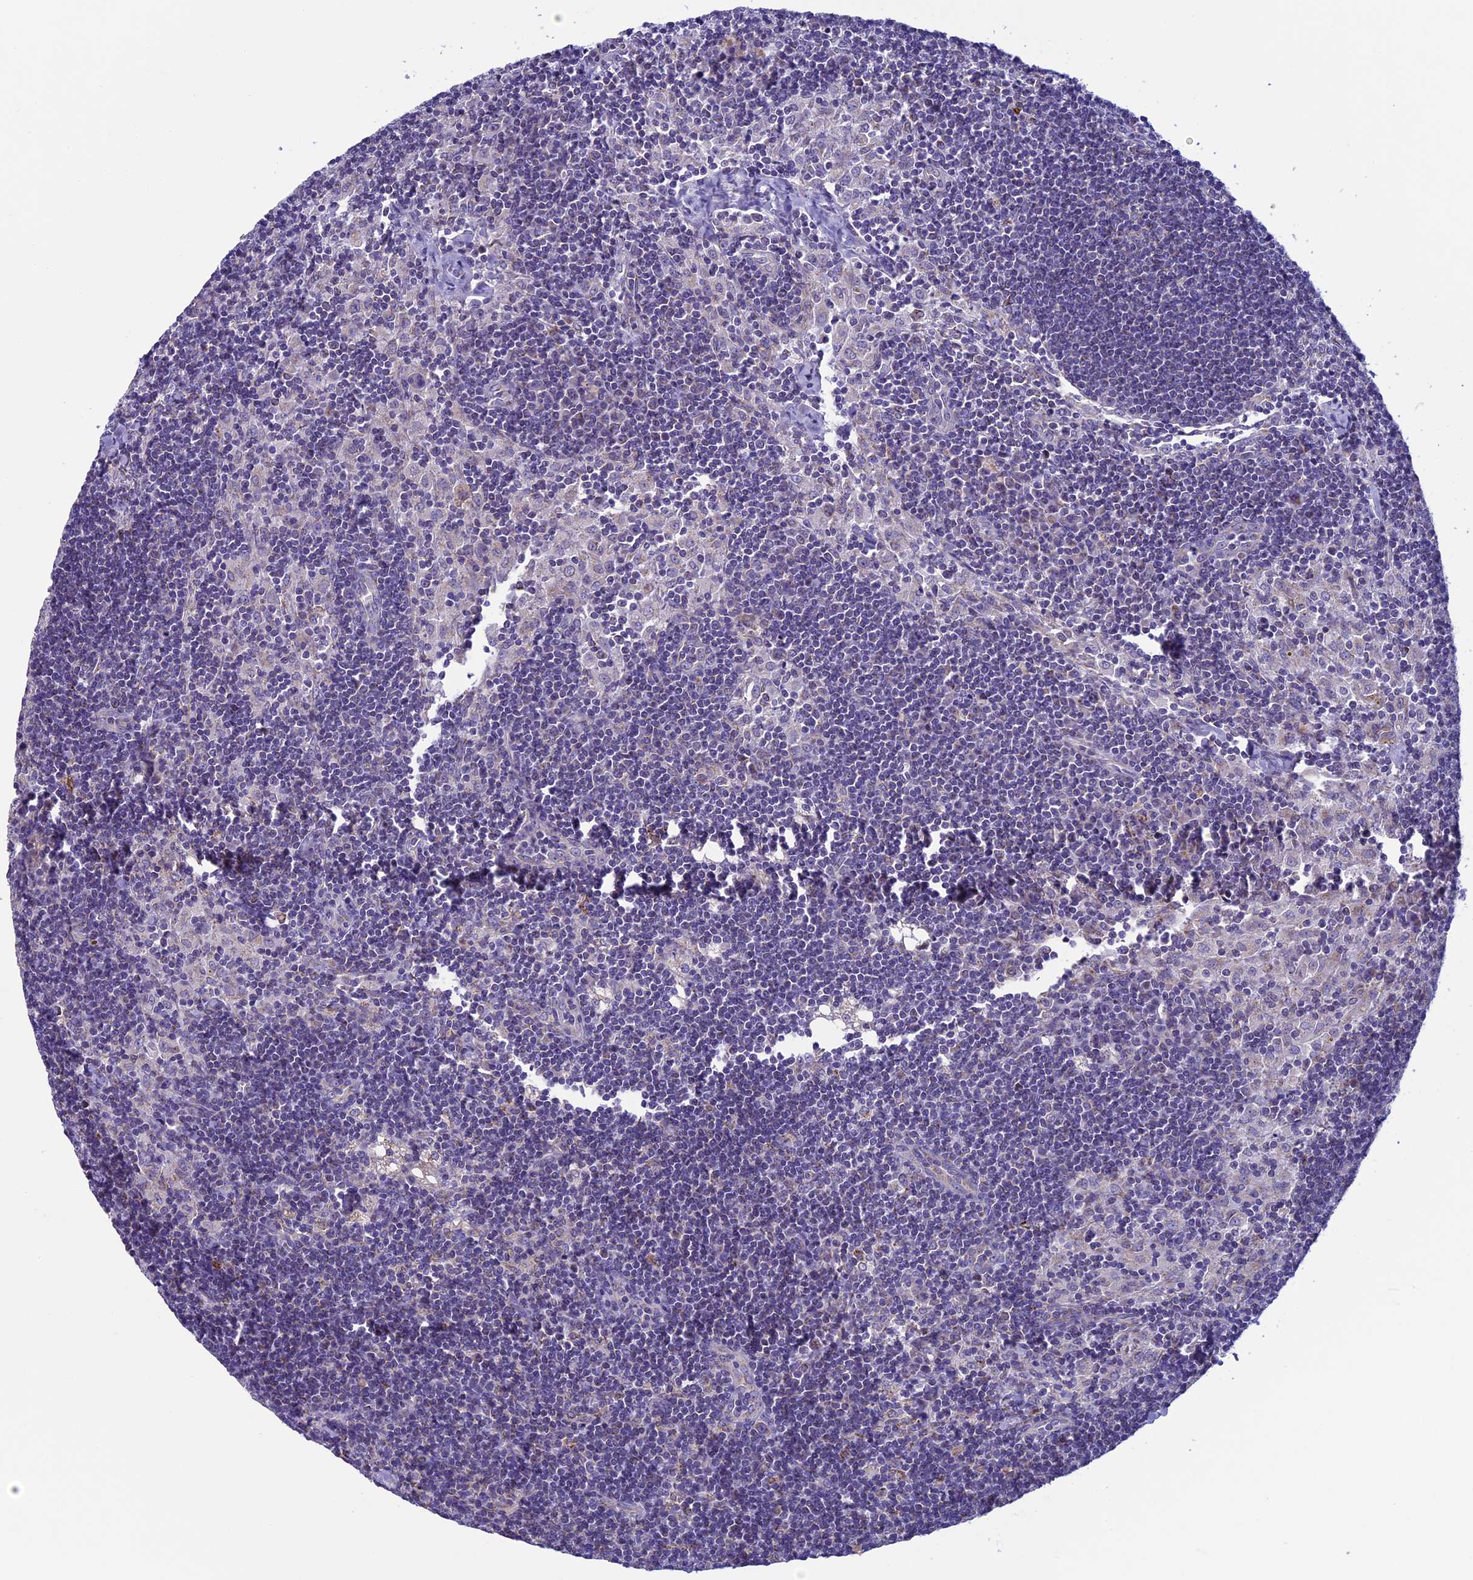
{"staining": {"intensity": "moderate", "quantity": "25%-75%", "location": "cytoplasmic/membranous"}, "tissue": "lymph node", "cell_type": "Germinal center cells", "image_type": "normal", "snomed": [{"axis": "morphology", "description": "Normal tissue, NOS"}, {"axis": "topography", "description": "Lymph node"}], "caption": "Immunohistochemical staining of normal human lymph node exhibits moderate cytoplasmic/membranous protein positivity in approximately 25%-75% of germinal center cells.", "gene": "MFSD12", "patient": {"sex": "male", "age": 24}}